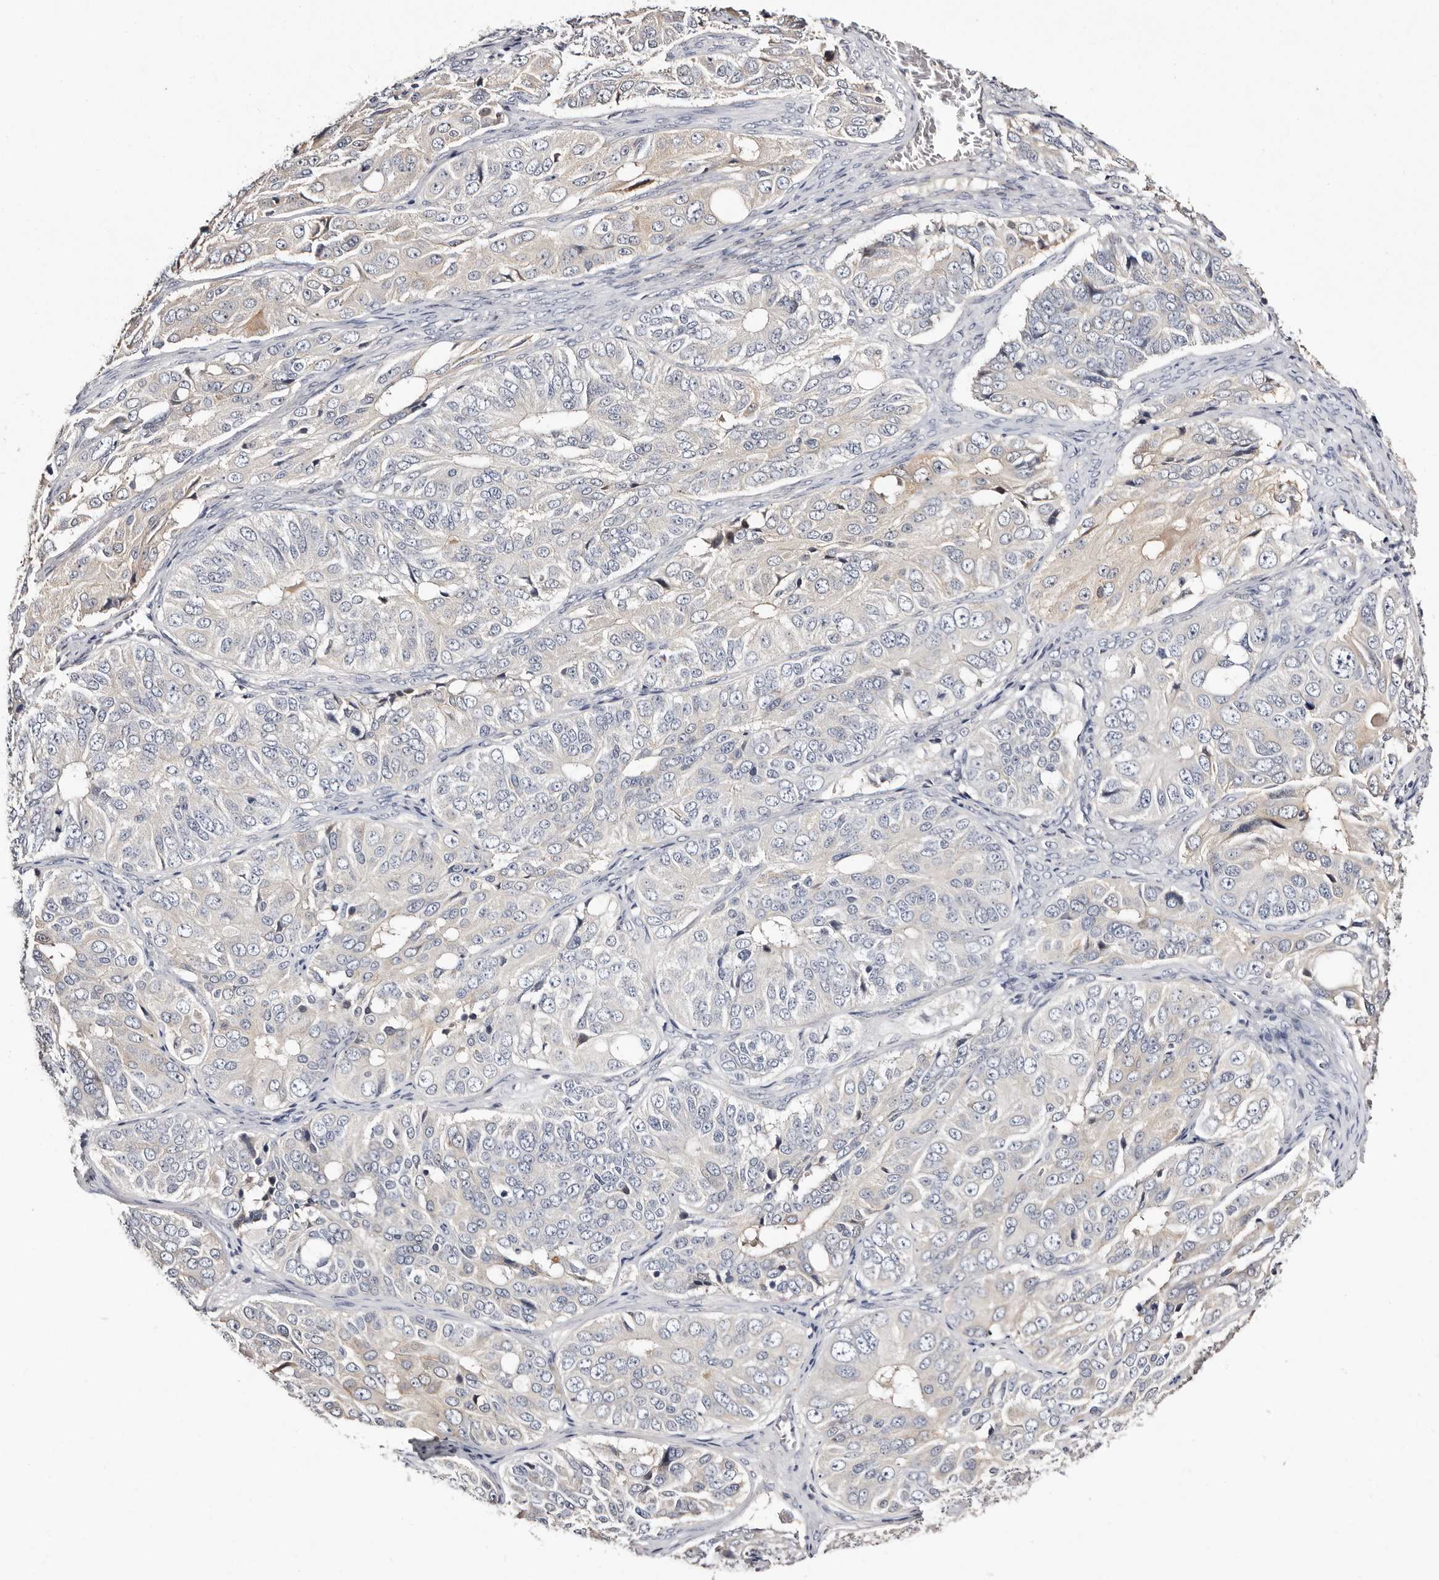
{"staining": {"intensity": "negative", "quantity": "none", "location": "none"}, "tissue": "ovarian cancer", "cell_type": "Tumor cells", "image_type": "cancer", "snomed": [{"axis": "morphology", "description": "Carcinoma, endometroid"}, {"axis": "topography", "description": "Ovary"}], "caption": "This histopathology image is of ovarian endometroid carcinoma stained with immunohistochemistry to label a protein in brown with the nuclei are counter-stained blue. There is no expression in tumor cells. (DAB (3,3'-diaminobenzidine) immunohistochemistry with hematoxylin counter stain).", "gene": "MRPS33", "patient": {"sex": "female", "age": 51}}